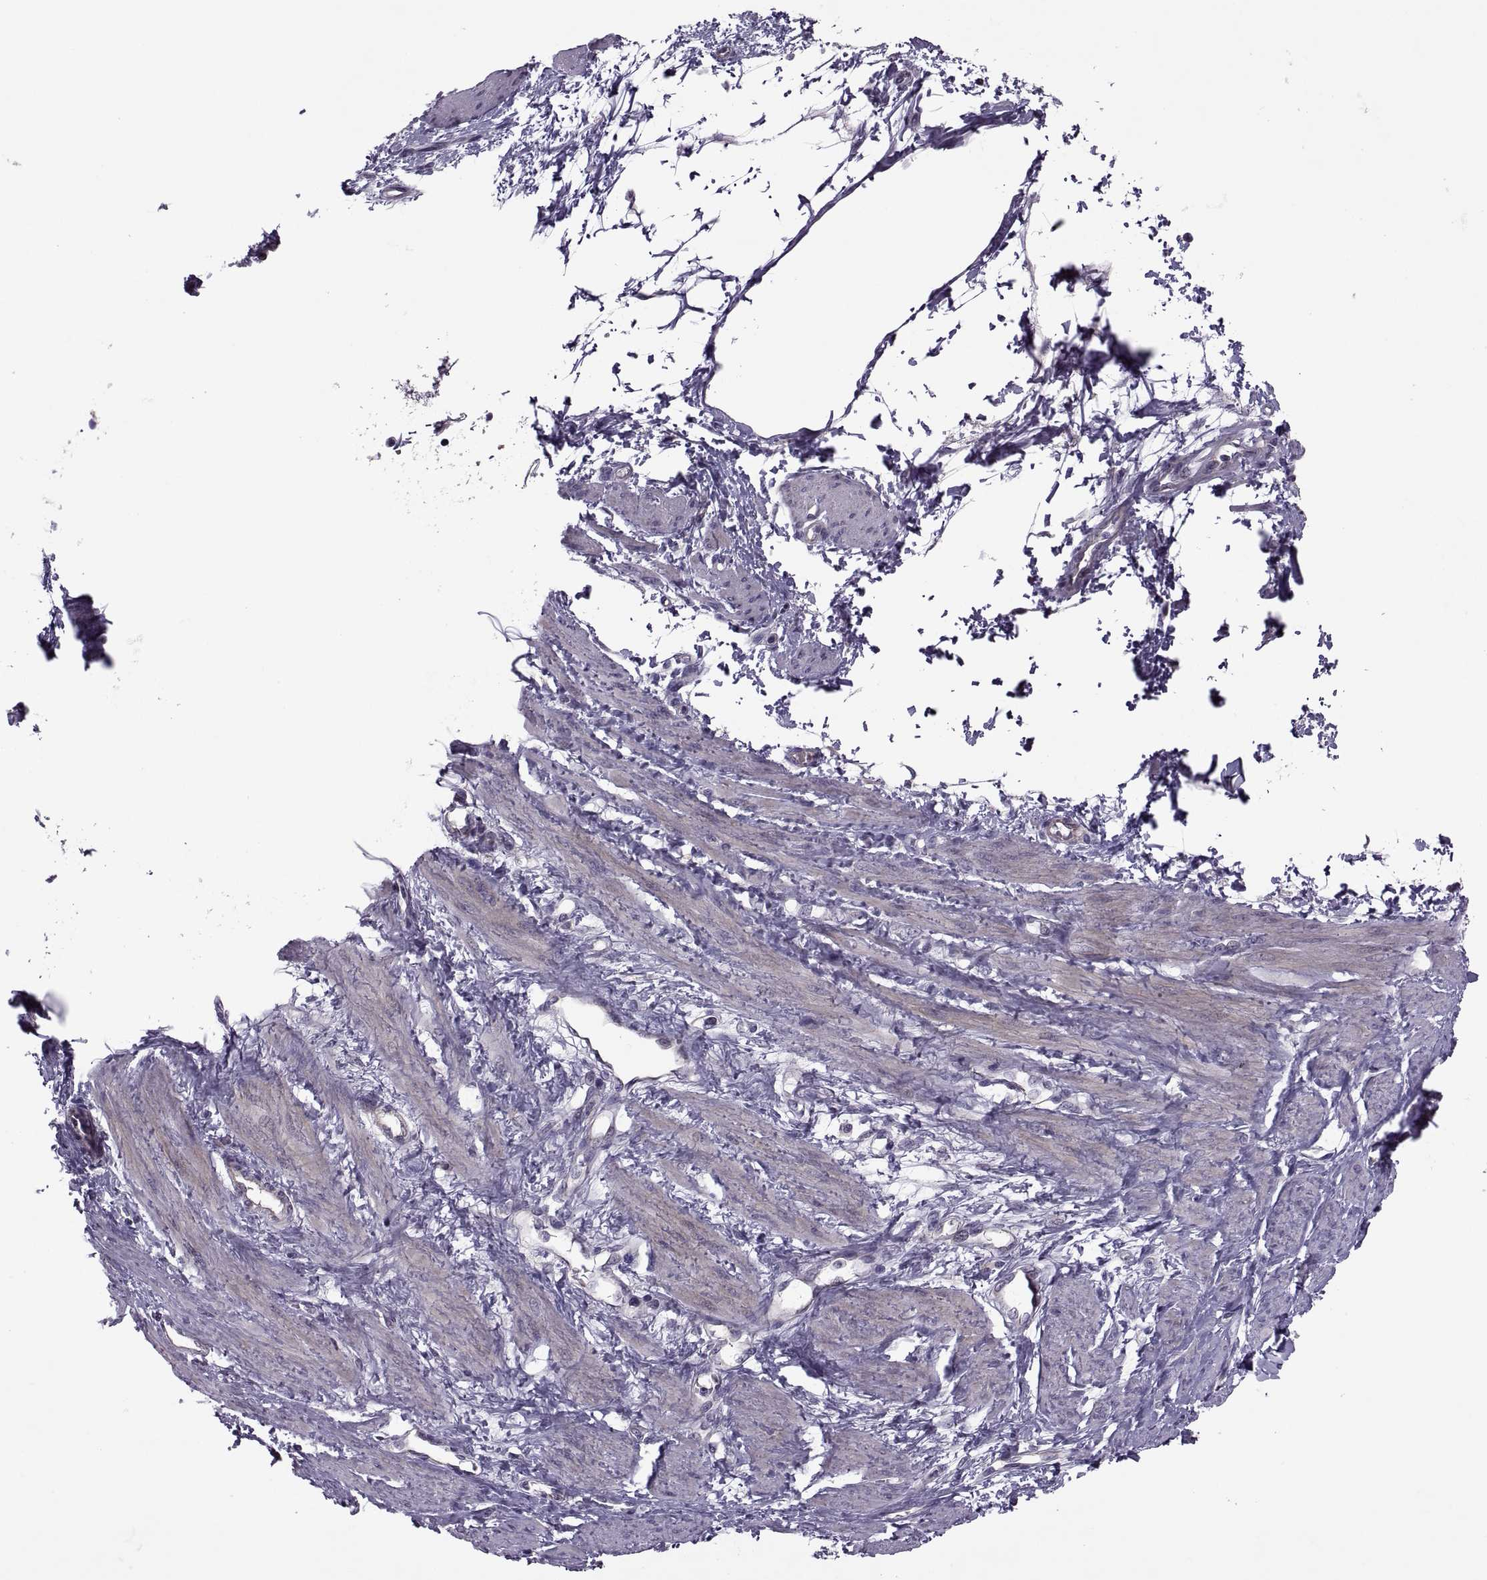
{"staining": {"intensity": "weak", "quantity": "<25%", "location": "cytoplasmic/membranous"}, "tissue": "smooth muscle", "cell_type": "Smooth muscle cells", "image_type": "normal", "snomed": [{"axis": "morphology", "description": "Normal tissue, NOS"}, {"axis": "topography", "description": "Smooth muscle"}, {"axis": "topography", "description": "Uterus"}], "caption": "IHC photomicrograph of benign human smooth muscle stained for a protein (brown), which demonstrates no positivity in smooth muscle cells. (Stains: DAB (3,3'-diaminobenzidine) immunohistochemistry with hematoxylin counter stain, Microscopy: brightfield microscopy at high magnification).", "gene": "ODF3", "patient": {"sex": "female", "age": 39}}